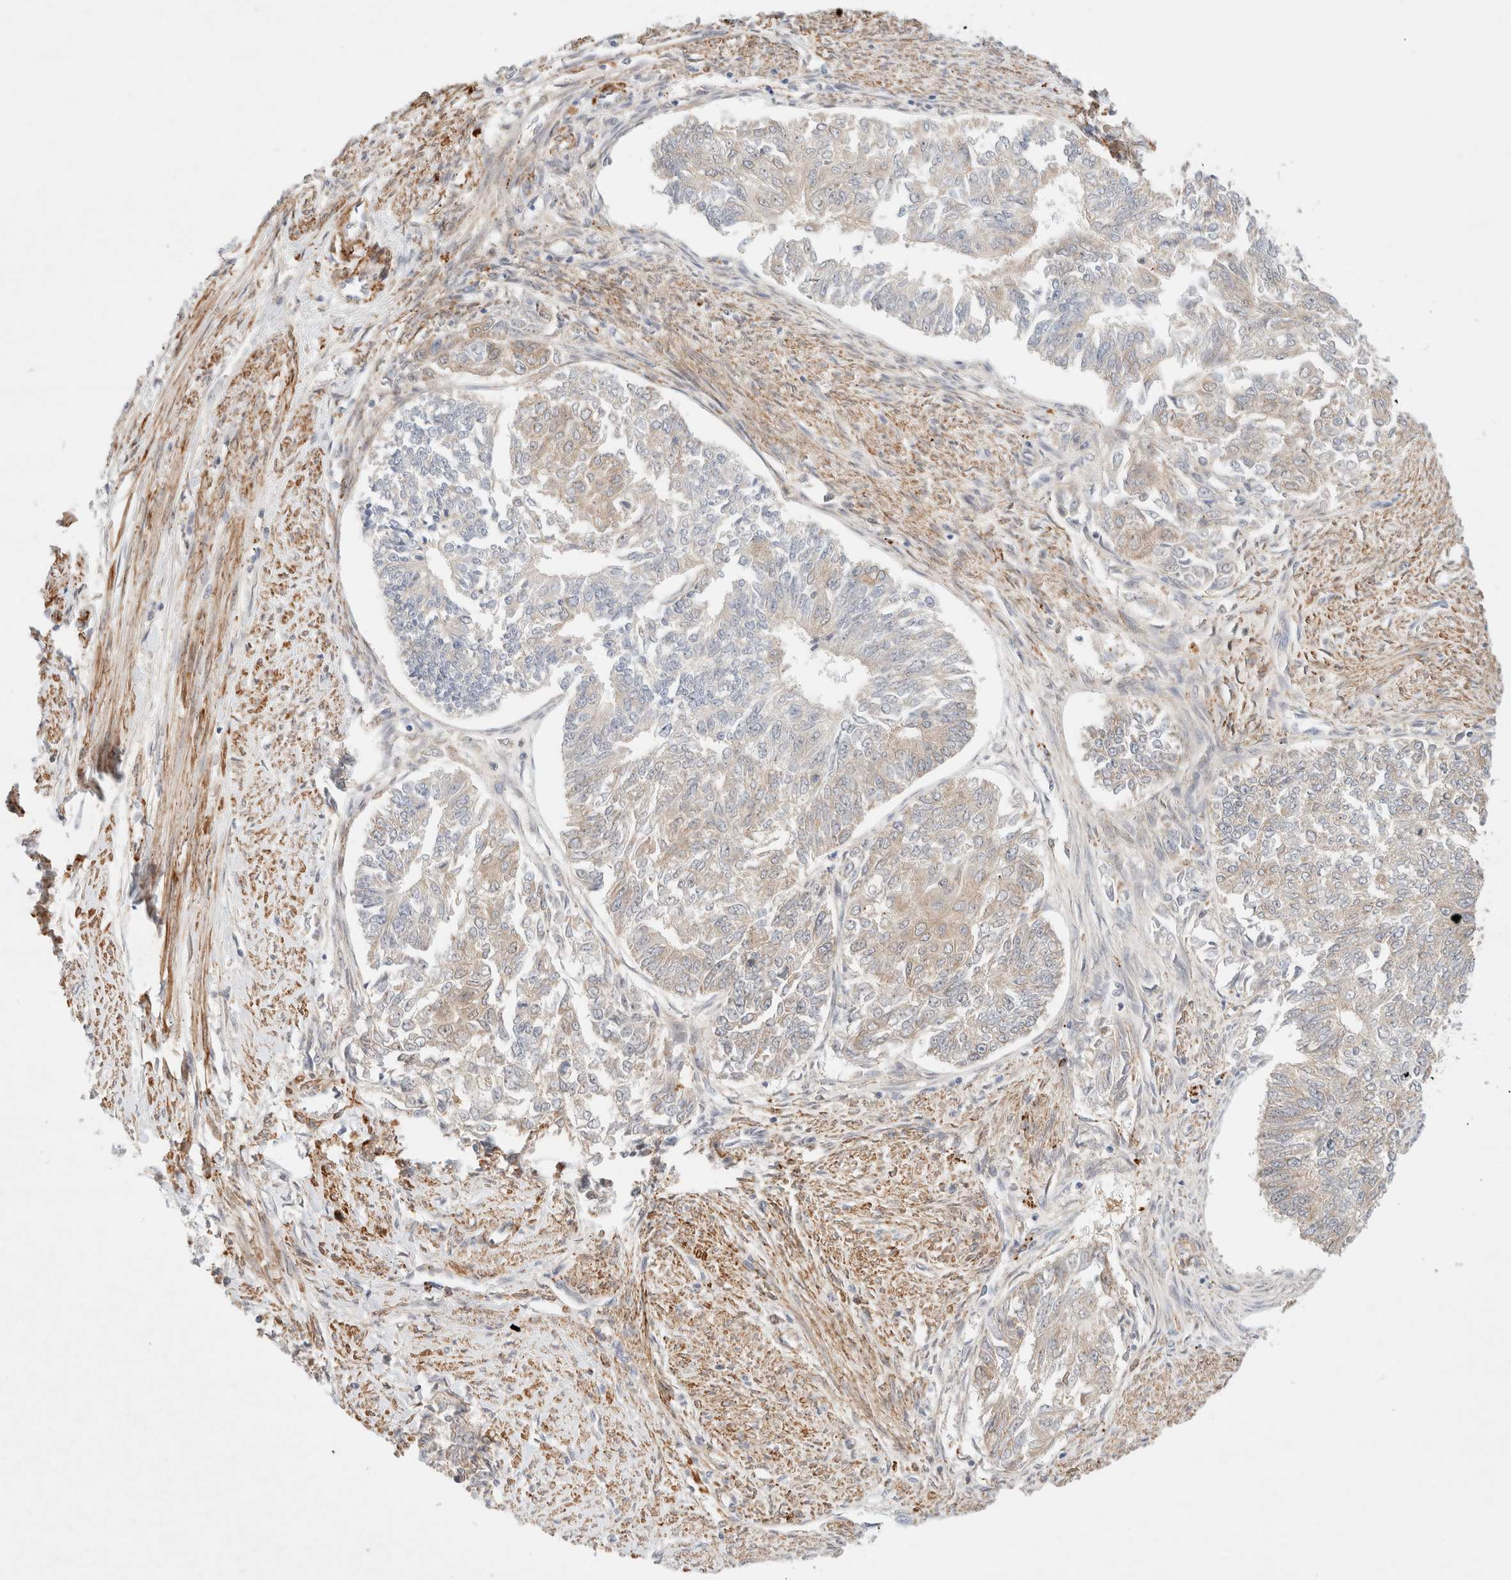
{"staining": {"intensity": "weak", "quantity": ">75%", "location": "cytoplasmic/membranous"}, "tissue": "endometrial cancer", "cell_type": "Tumor cells", "image_type": "cancer", "snomed": [{"axis": "morphology", "description": "Adenocarcinoma, NOS"}, {"axis": "topography", "description": "Endometrium"}], "caption": "Endometrial adenocarcinoma stained with a protein marker exhibits weak staining in tumor cells.", "gene": "RRP15", "patient": {"sex": "female", "age": 32}}